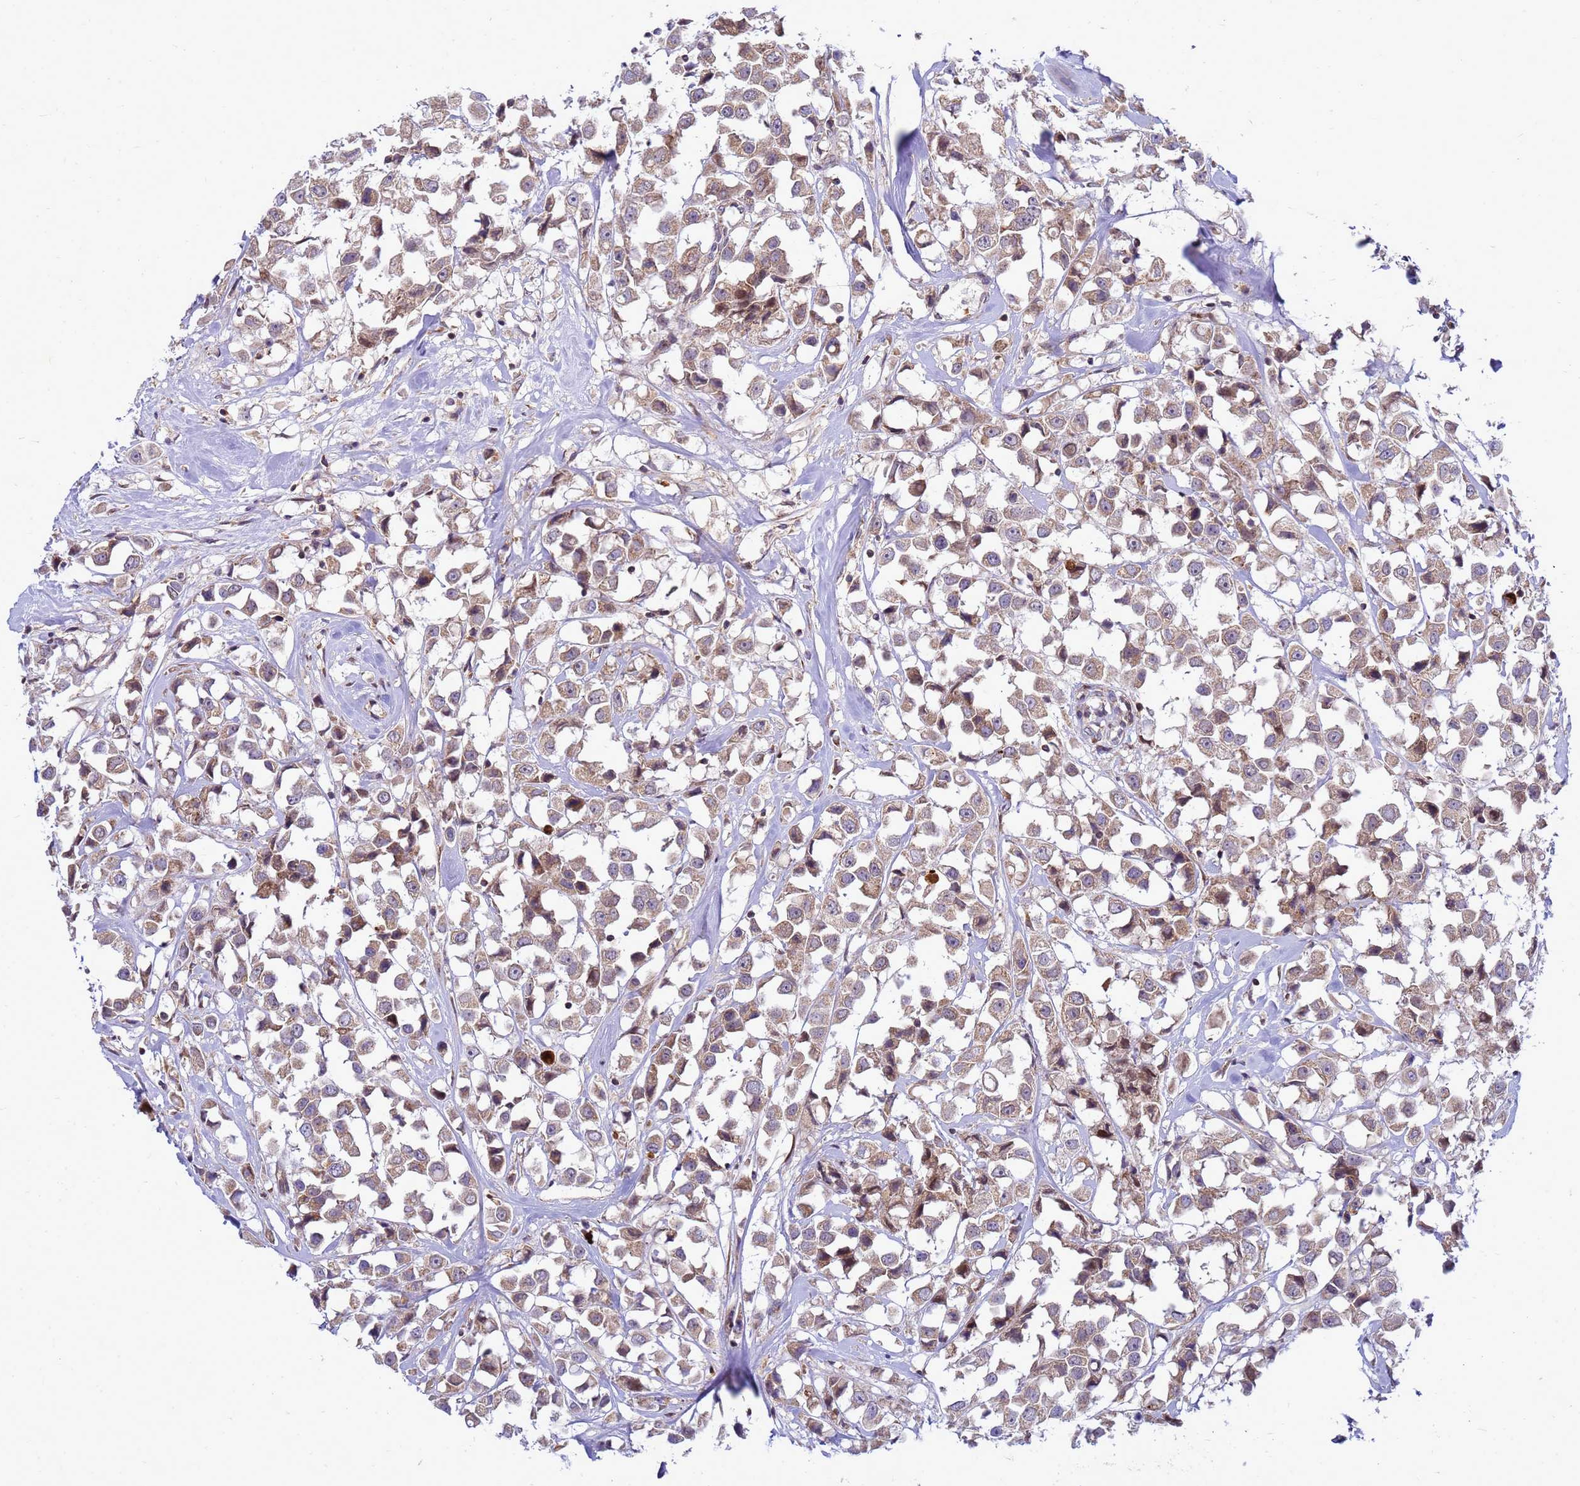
{"staining": {"intensity": "moderate", "quantity": ">75%", "location": "cytoplasmic/membranous"}, "tissue": "breast cancer", "cell_type": "Tumor cells", "image_type": "cancer", "snomed": [{"axis": "morphology", "description": "Duct carcinoma"}, {"axis": "topography", "description": "Breast"}], "caption": "A high-resolution micrograph shows immunohistochemistry staining of intraductal carcinoma (breast), which exhibits moderate cytoplasmic/membranous positivity in about >75% of tumor cells.", "gene": "C12orf43", "patient": {"sex": "female", "age": 61}}